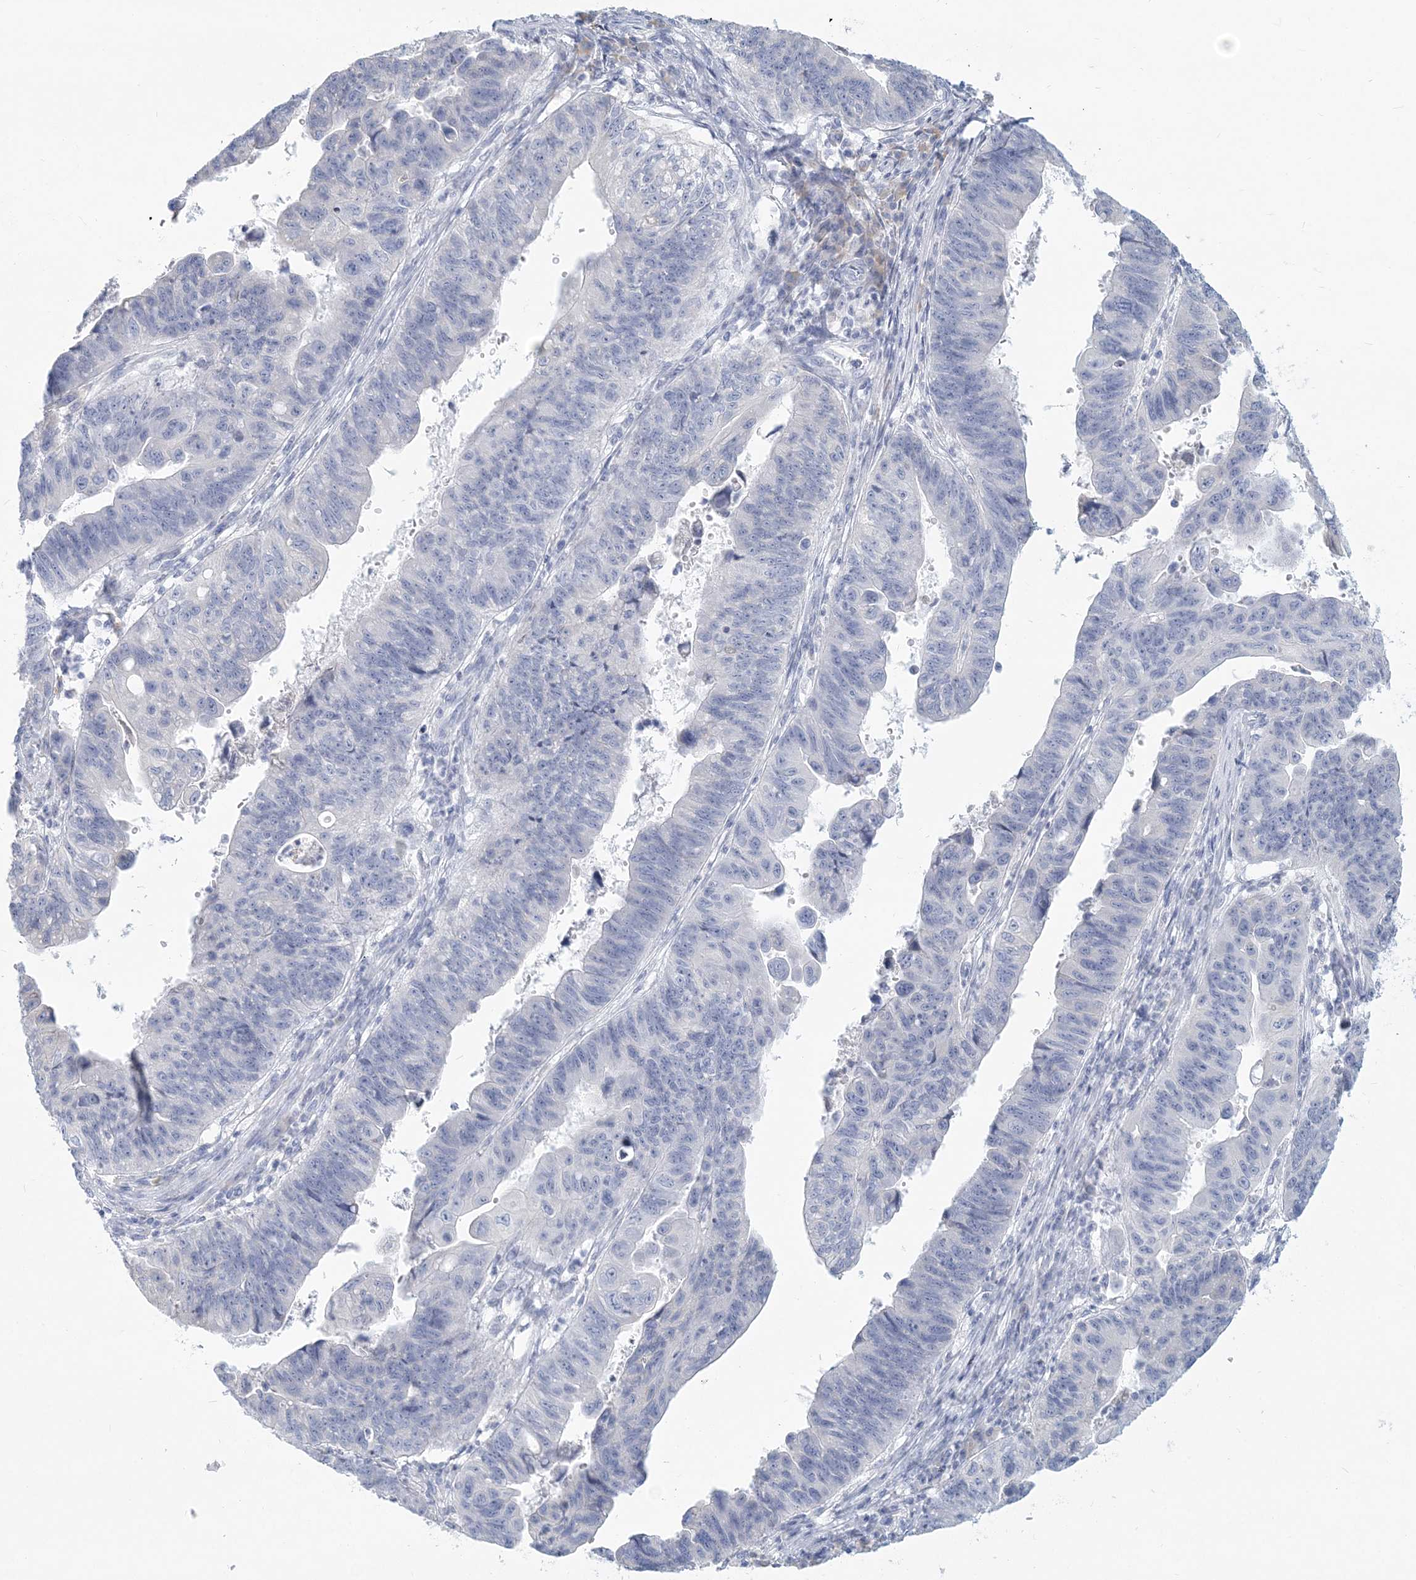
{"staining": {"intensity": "negative", "quantity": "none", "location": "none"}, "tissue": "stomach cancer", "cell_type": "Tumor cells", "image_type": "cancer", "snomed": [{"axis": "morphology", "description": "Adenocarcinoma, NOS"}, {"axis": "topography", "description": "Stomach"}], "caption": "Tumor cells are negative for brown protein staining in stomach cancer (adenocarcinoma).", "gene": "CSN1S1", "patient": {"sex": "male", "age": 59}}